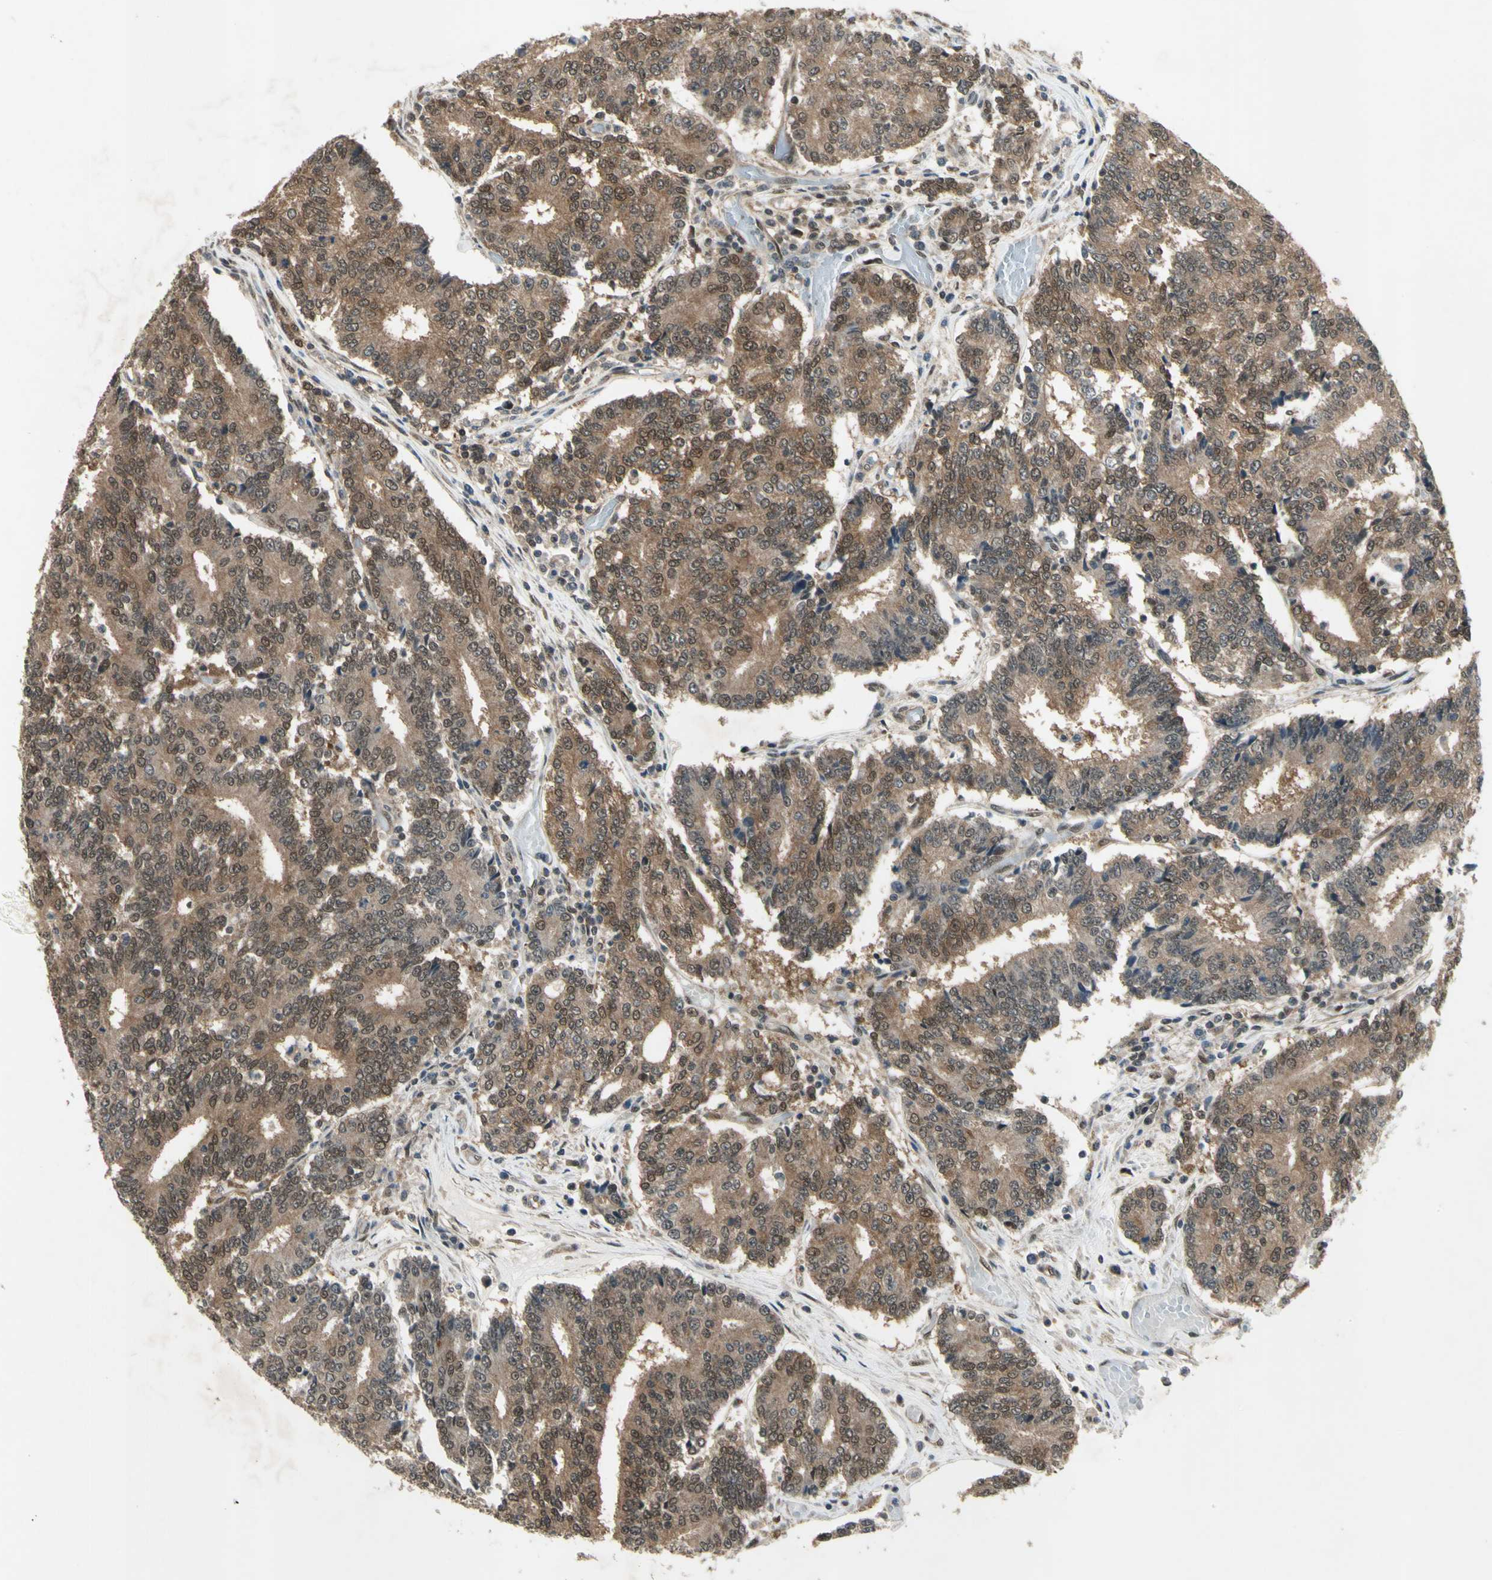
{"staining": {"intensity": "moderate", "quantity": ">75%", "location": "cytoplasmic/membranous,nuclear"}, "tissue": "prostate cancer", "cell_type": "Tumor cells", "image_type": "cancer", "snomed": [{"axis": "morphology", "description": "Normal tissue, NOS"}, {"axis": "morphology", "description": "Adenocarcinoma, High grade"}, {"axis": "topography", "description": "Prostate"}, {"axis": "topography", "description": "Seminal veicle"}], "caption": "Immunohistochemical staining of human prostate adenocarcinoma (high-grade) shows medium levels of moderate cytoplasmic/membranous and nuclear protein positivity in approximately >75% of tumor cells. (DAB IHC with brightfield microscopy, high magnification).", "gene": "PSMD5", "patient": {"sex": "male", "age": 55}}